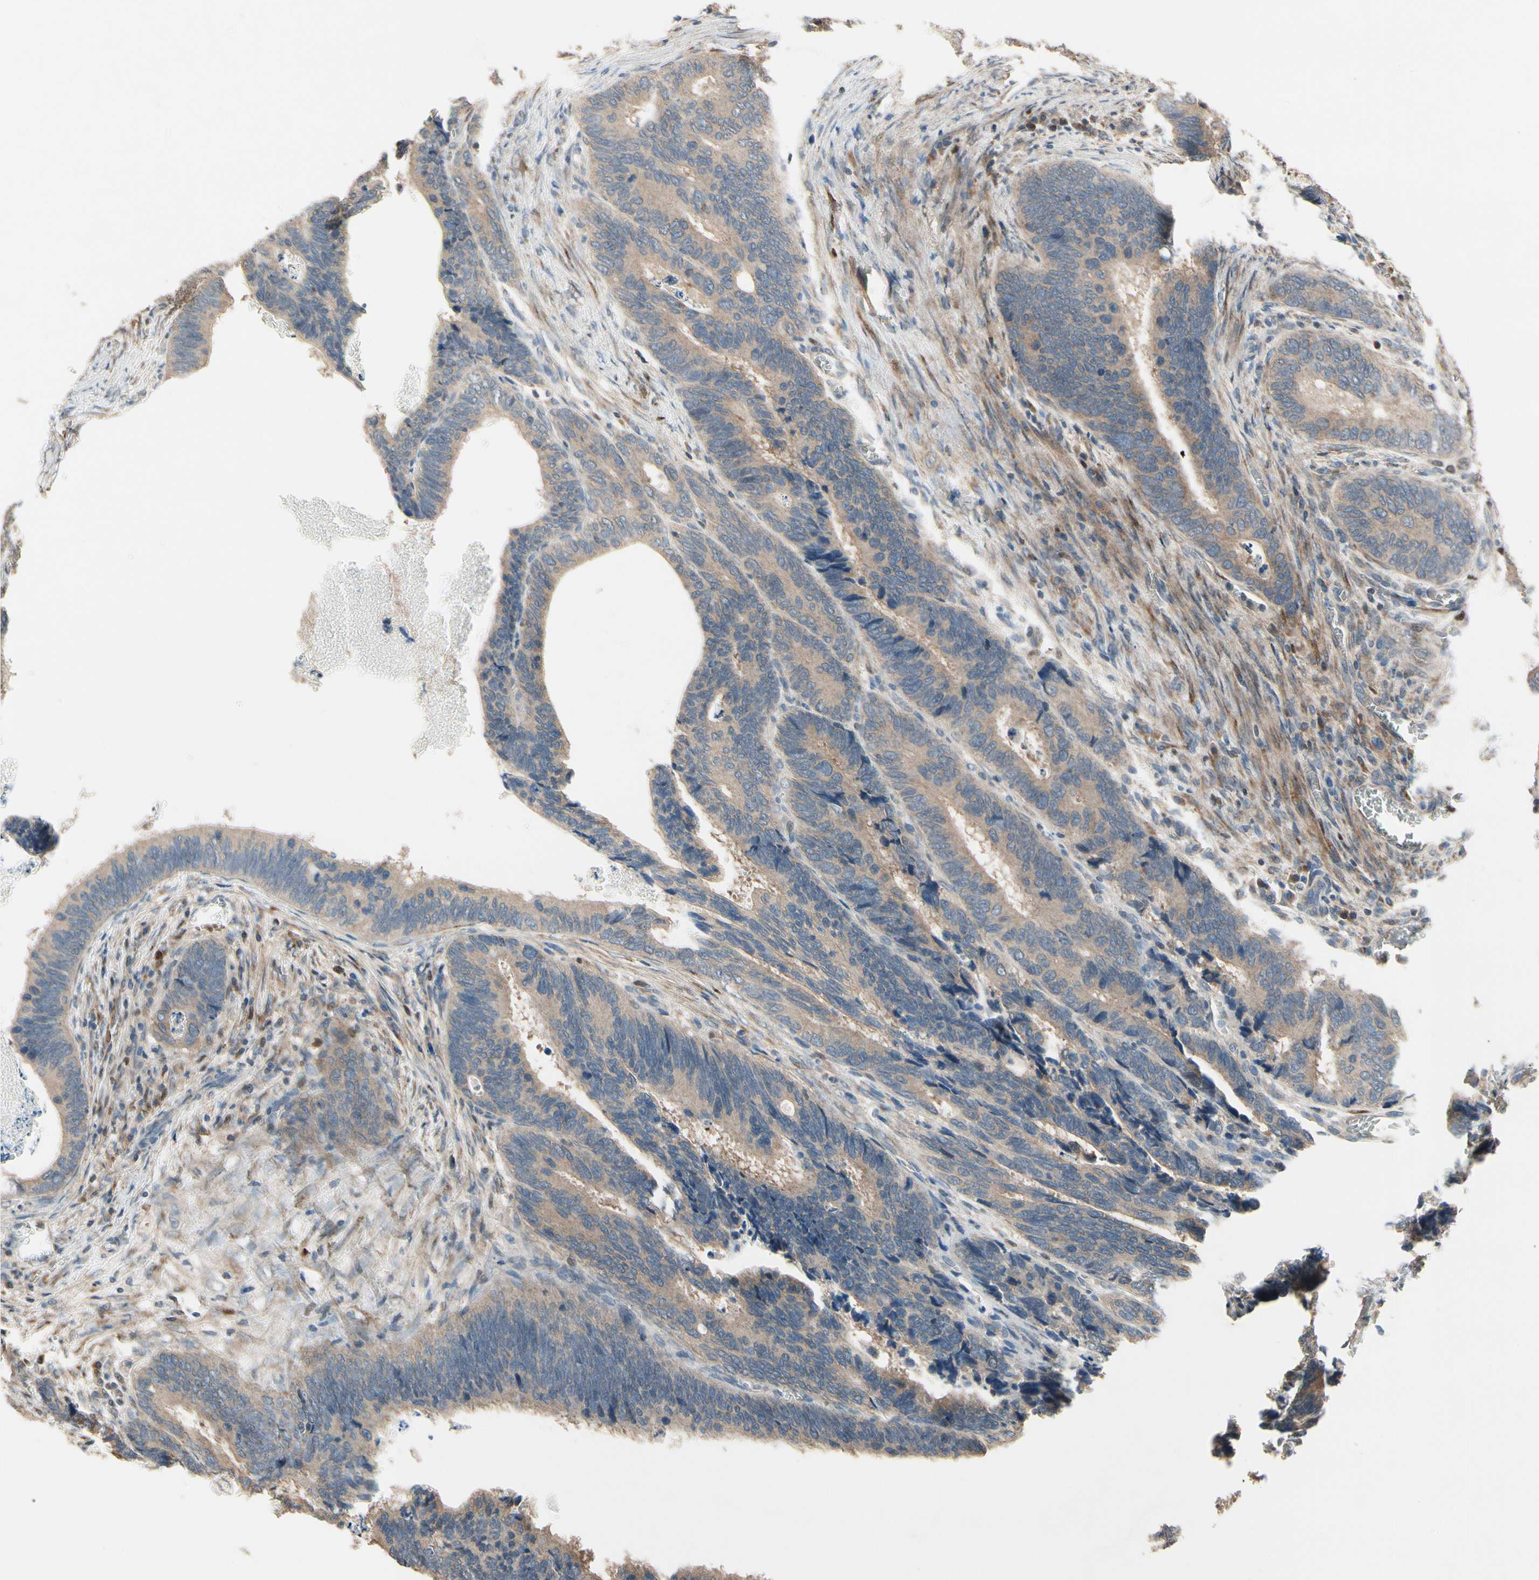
{"staining": {"intensity": "moderate", "quantity": ">75%", "location": "cytoplasmic/membranous"}, "tissue": "colorectal cancer", "cell_type": "Tumor cells", "image_type": "cancer", "snomed": [{"axis": "morphology", "description": "Adenocarcinoma, NOS"}, {"axis": "topography", "description": "Colon"}], "caption": "Human adenocarcinoma (colorectal) stained with a protein marker shows moderate staining in tumor cells.", "gene": "CGREF1", "patient": {"sex": "male", "age": 72}}